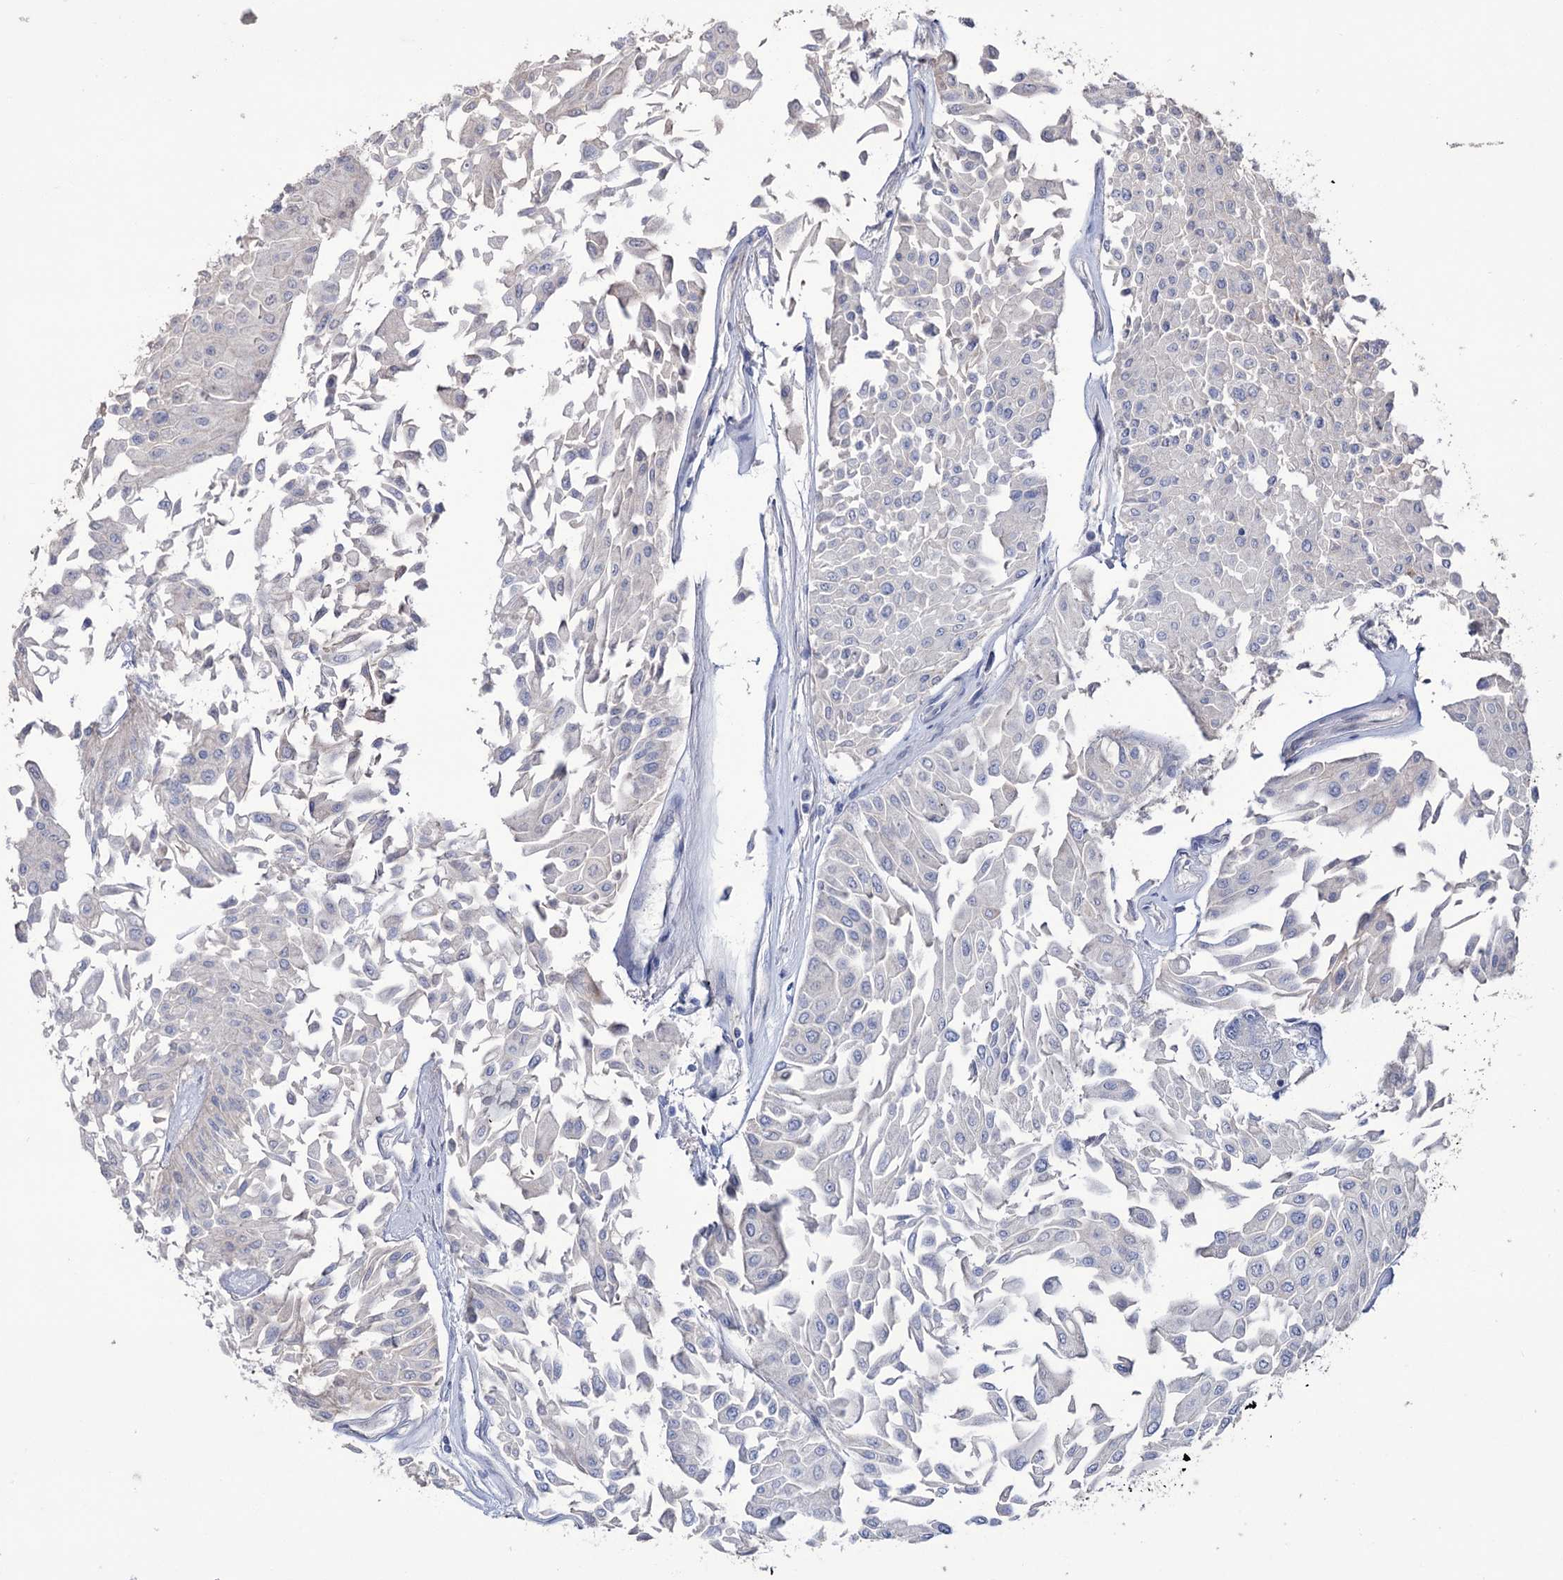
{"staining": {"intensity": "negative", "quantity": "none", "location": "none"}, "tissue": "urothelial cancer", "cell_type": "Tumor cells", "image_type": "cancer", "snomed": [{"axis": "morphology", "description": "Urothelial carcinoma, Low grade"}, {"axis": "topography", "description": "Urinary bladder"}], "caption": "This is an immunohistochemistry photomicrograph of urothelial cancer. There is no expression in tumor cells.", "gene": "EPB41L5", "patient": {"sex": "male", "age": 67}}